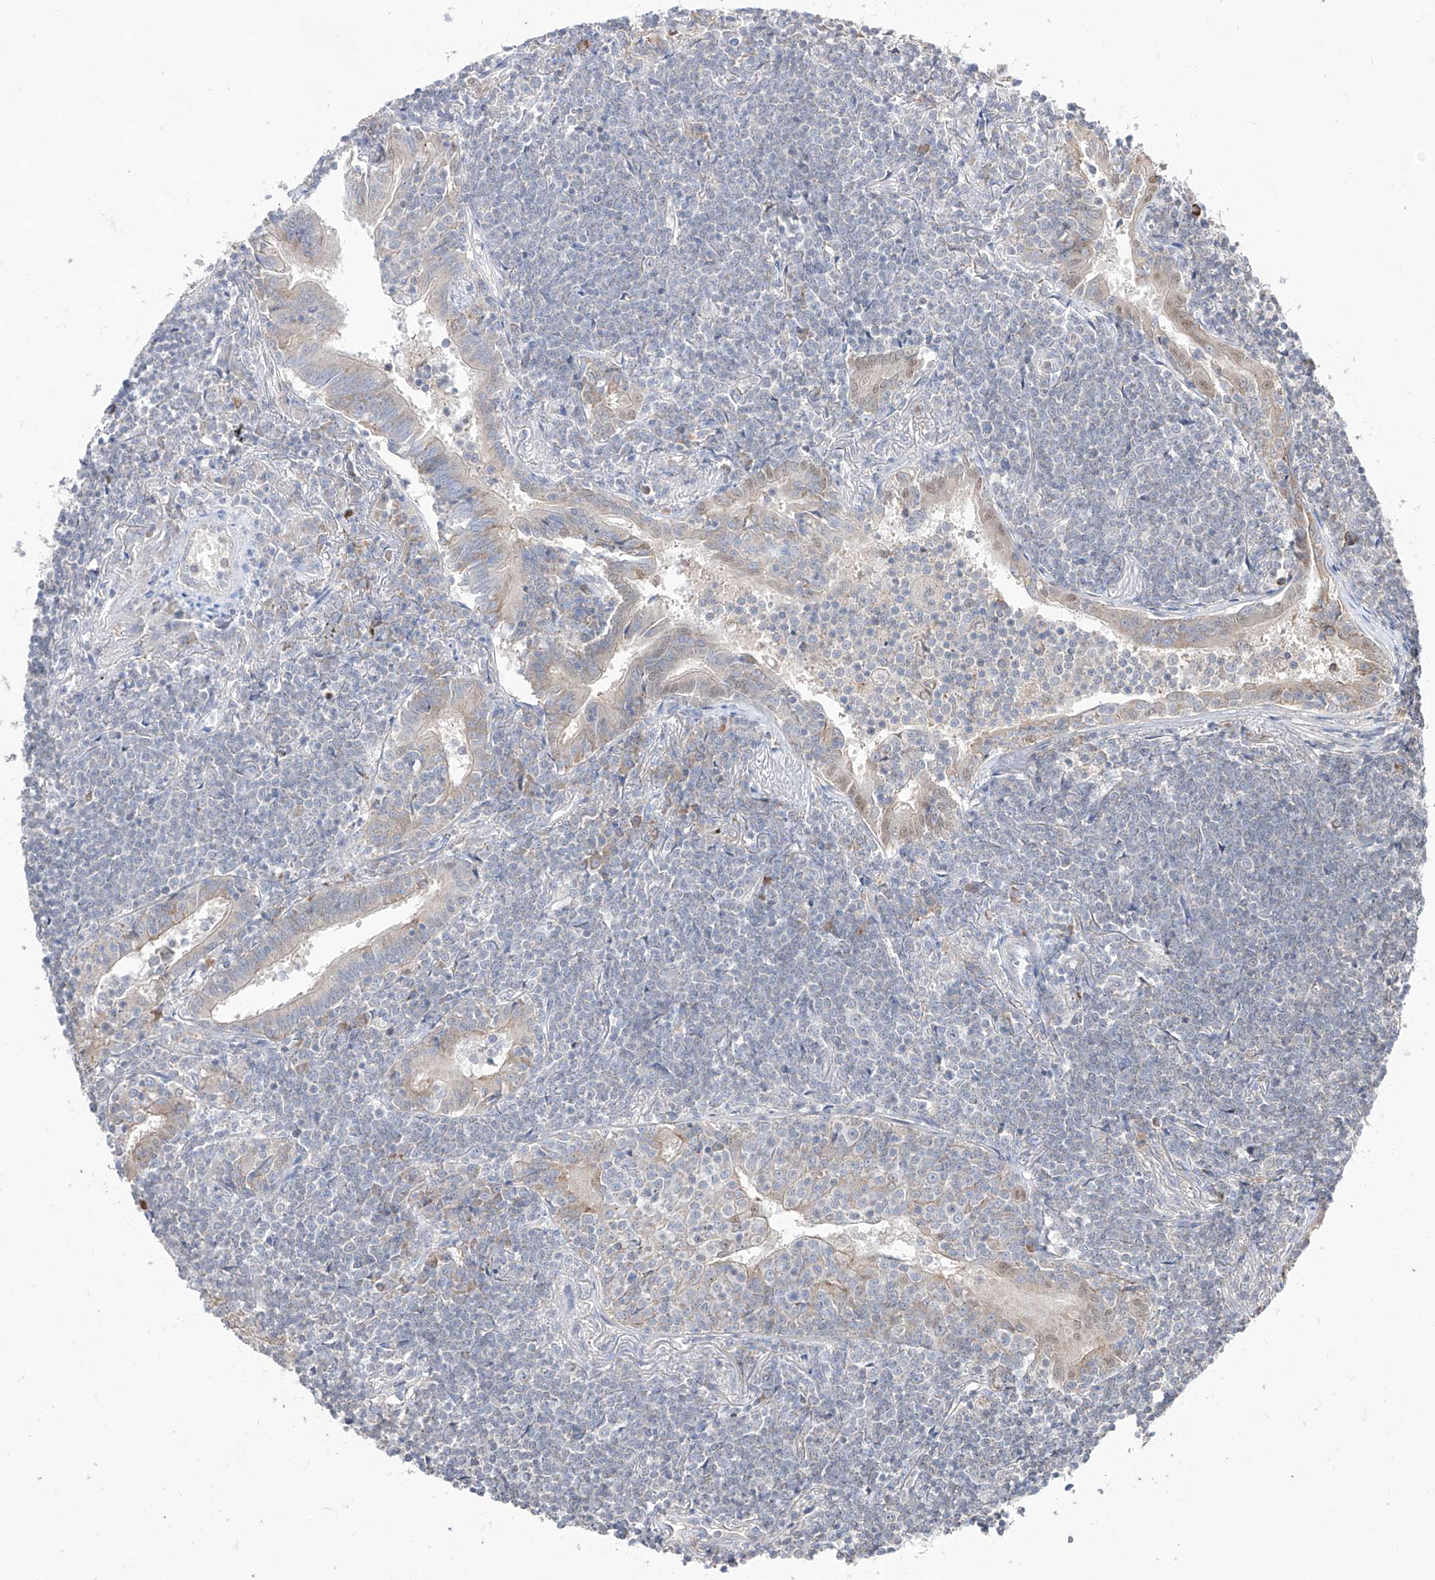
{"staining": {"intensity": "negative", "quantity": "none", "location": "none"}, "tissue": "lymphoma", "cell_type": "Tumor cells", "image_type": "cancer", "snomed": [{"axis": "morphology", "description": "Malignant lymphoma, non-Hodgkin's type, Low grade"}, {"axis": "topography", "description": "Lung"}], "caption": "High magnification brightfield microscopy of malignant lymphoma, non-Hodgkin's type (low-grade) stained with DAB (brown) and counterstained with hematoxylin (blue): tumor cells show no significant expression.", "gene": "BROX", "patient": {"sex": "female", "age": 71}}